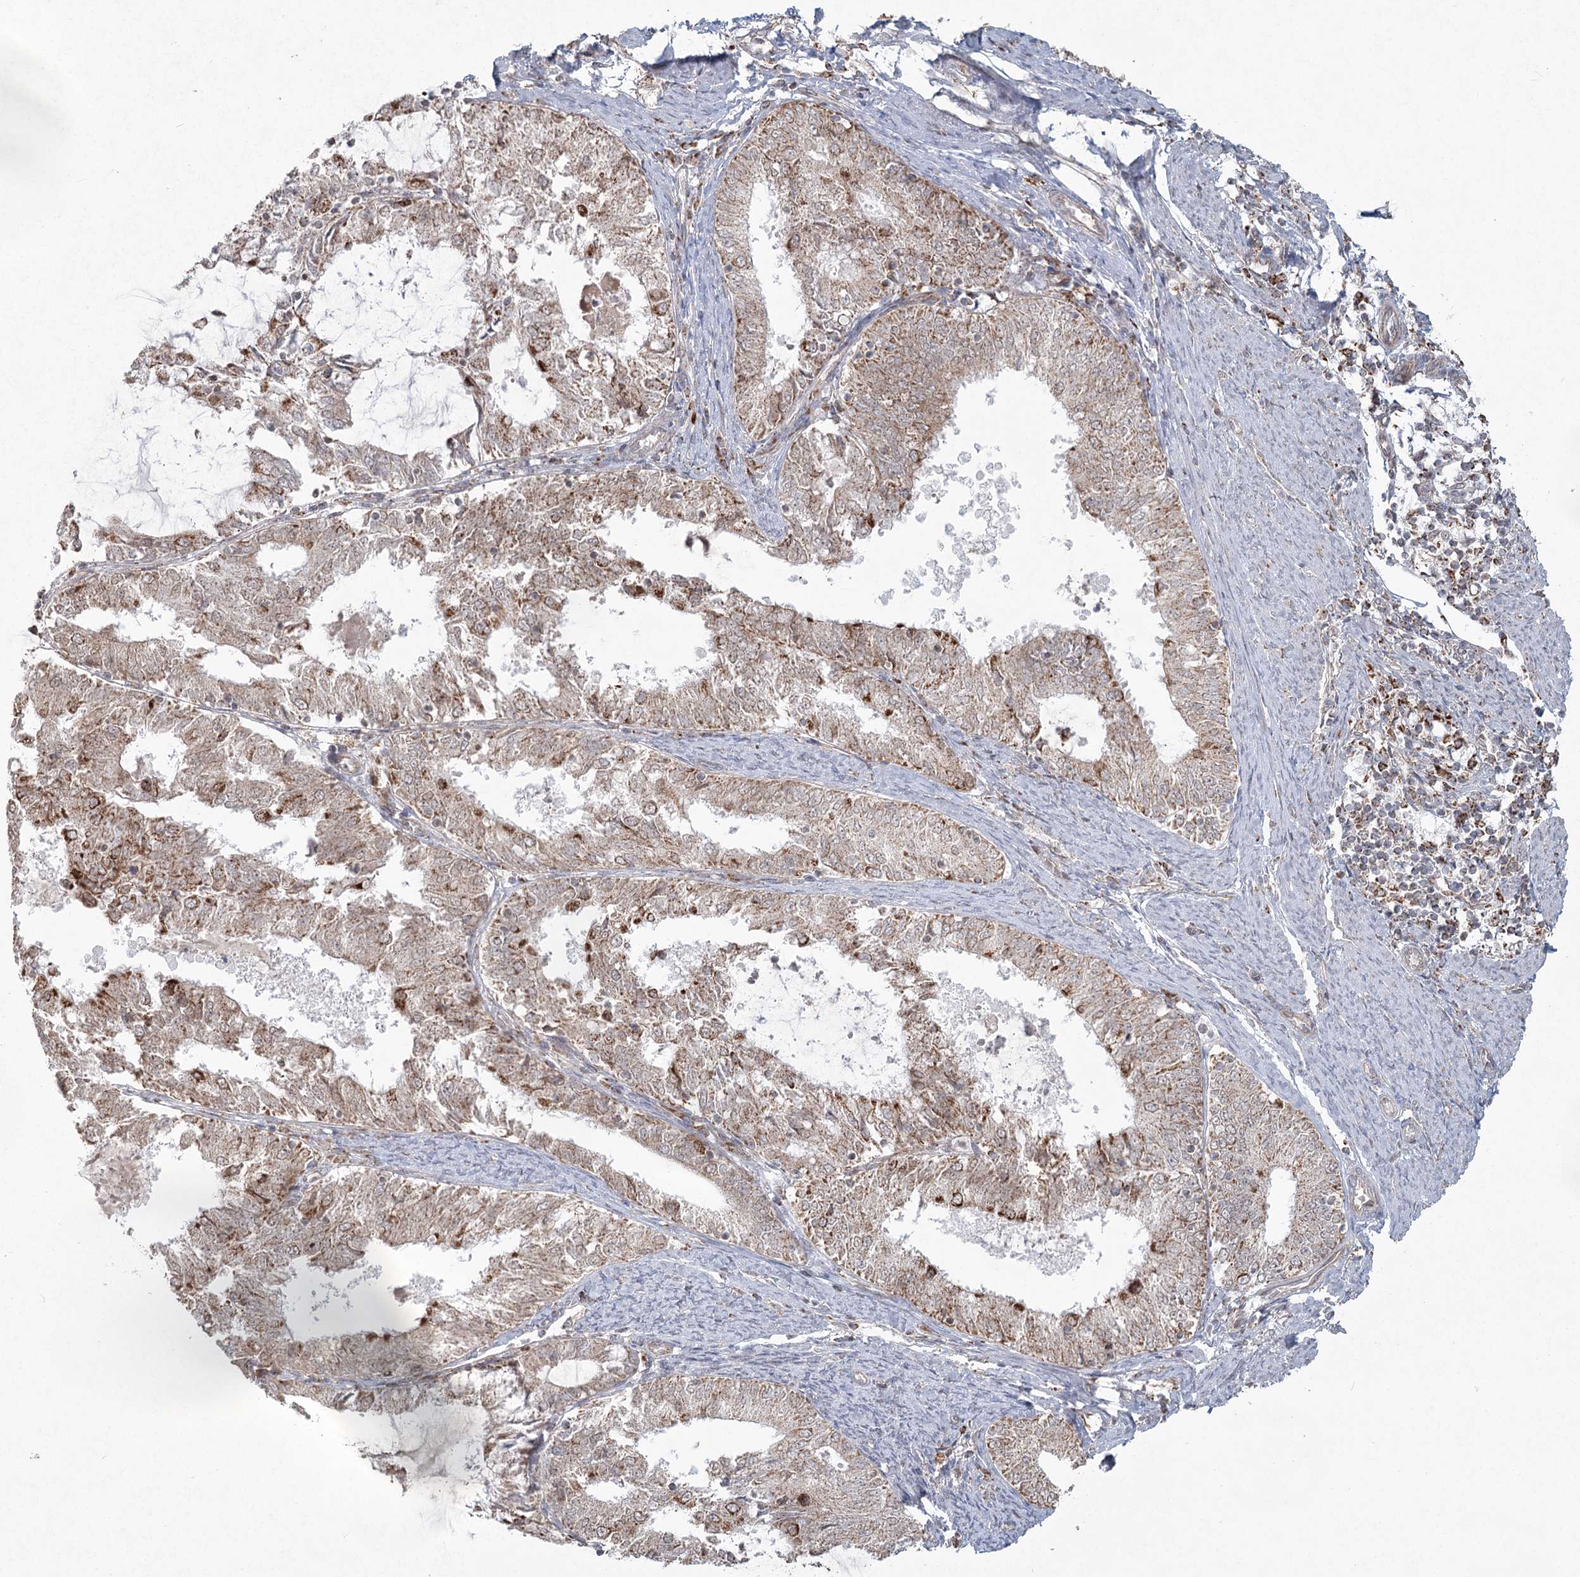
{"staining": {"intensity": "moderate", "quantity": "25%-75%", "location": "cytoplasmic/membranous"}, "tissue": "endometrial cancer", "cell_type": "Tumor cells", "image_type": "cancer", "snomed": [{"axis": "morphology", "description": "Adenocarcinoma, NOS"}, {"axis": "topography", "description": "Endometrium"}], "caption": "Immunohistochemistry (IHC) image of endometrial cancer (adenocarcinoma) stained for a protein (brown), which exhibits medium levels of moderate cytoplasmic/membranous expression in about 25%-75% of tumor cells.", "gene": "LACTB", "patient": {"sex": "female", "age": 57}}